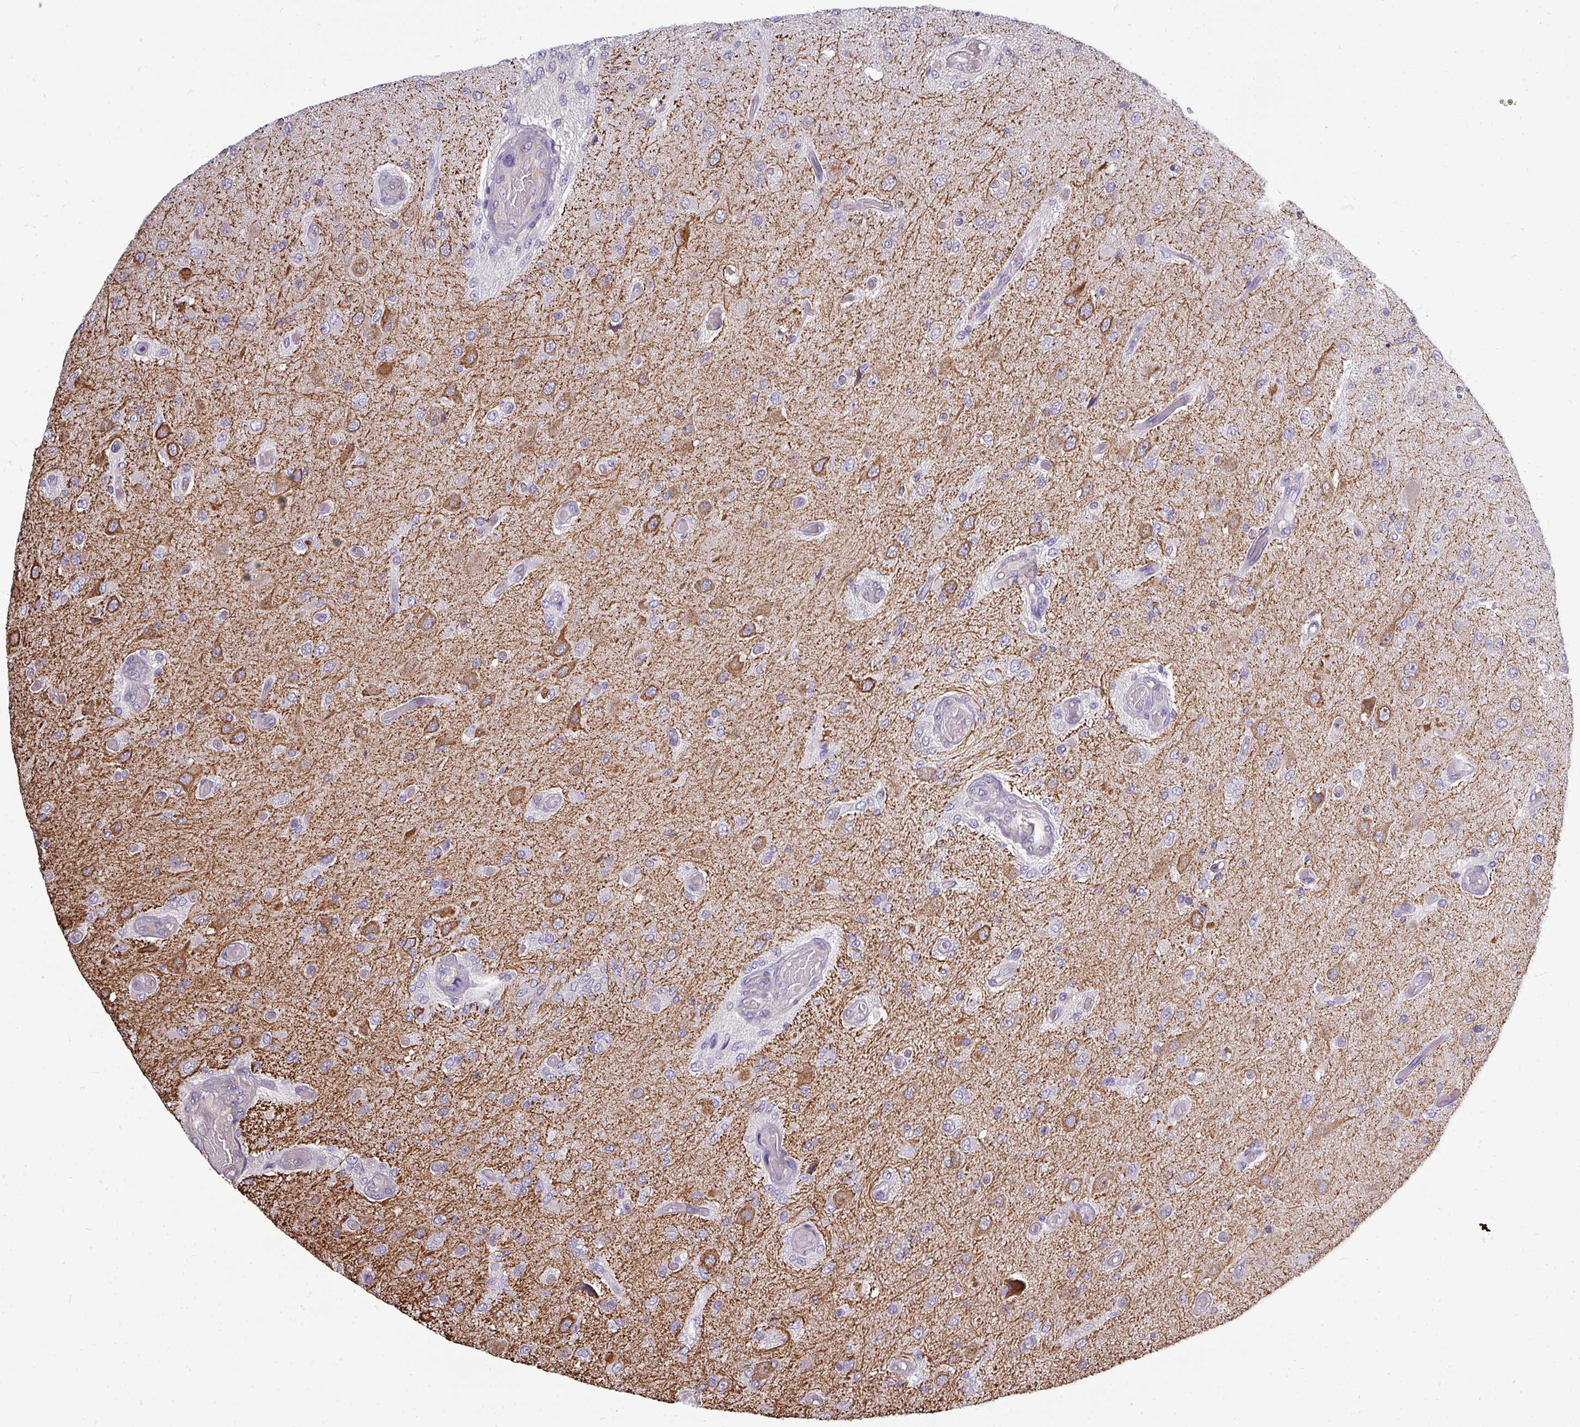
{"staining": {"intensity": "negative", "quantity": "none", "location": "none"}, "tissue": "glioma", "cell_type": "Tumor cells", "image_type": "cancer", "snomed": [{"axis": "morphology", "description": "Normal tissue, NOS"}, {"axis": "morphology", "description": "Glioma, malignant, High grade"}, {"axis": "topography", "description": "Cerebral cortex"}], "caption": "High power microscopy histopathology image of an IHC image of malignant glioma (high-grade), revealing no significant expression in tumor cells.", "gene": "DNAAF9", "patient": {"sex": "male", "age": 77}}